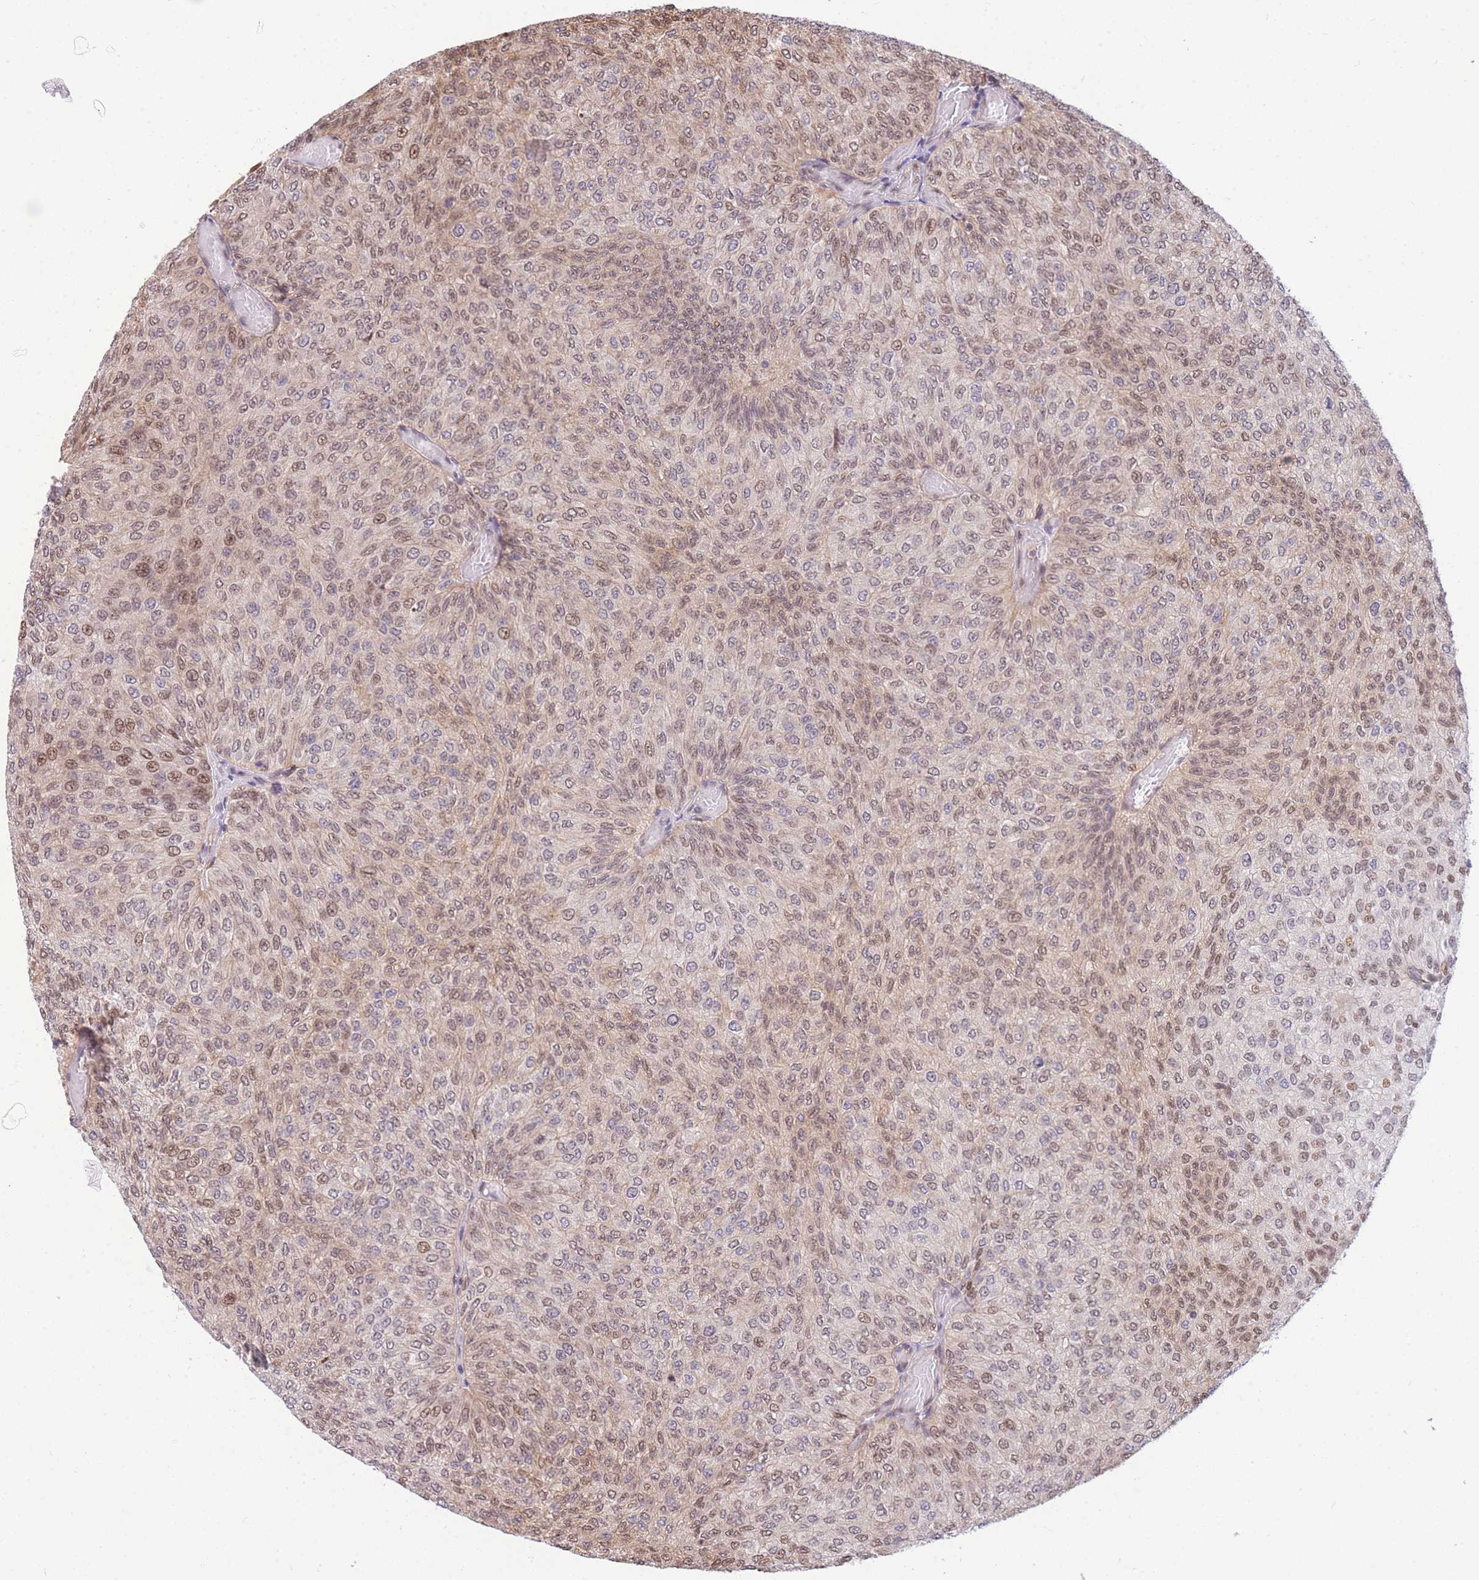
{"staining": {"intensity": "moderate", "quantity": "25%-75%", "location": "cytoplasmic/membranous,nuclear"}, "tissue": "urothelial cancer", "cell_type": "Tumor cells", "image_type": "cancer", "snomed": [{"axis": "morphology", "description": "Urothelial carcinoma, Low grade"}, {"axis": "topography", "description": "Urinary bladder"}], "caption": "This is a micrograph of immunohistochemistry (IHC) staining of urothelial carcinoma (low-grade), which shows moderate positivity in the cytoplasmic/membranous and nuclear of tumor cells.", "gene": "CRACD", "patient": {"sex": "male", "age": 78}}